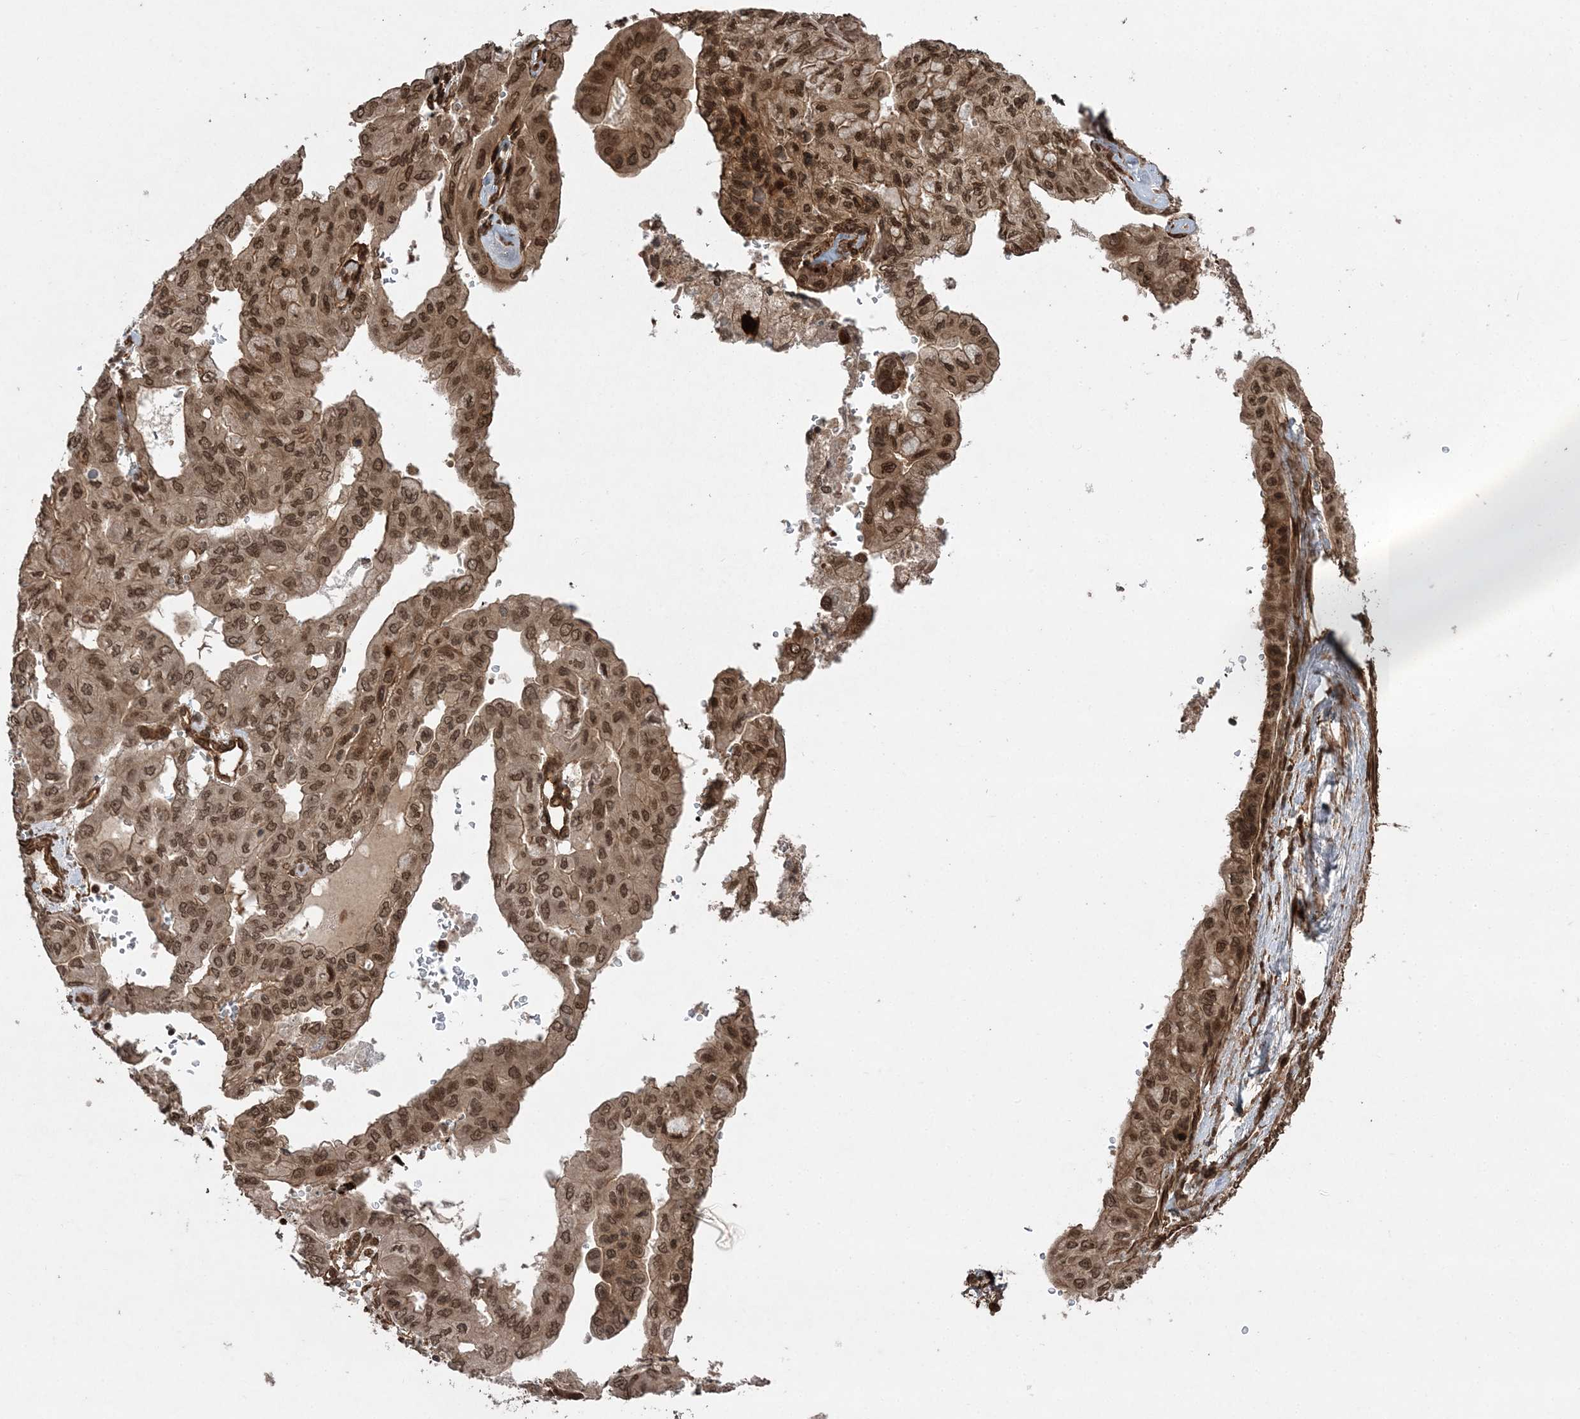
{"staining": {"intensity": "moderate", "quantity": ">75%", "location": "cytoplasmic/membranous,nuclear"}, "tissue": "pancreatic cancer", "cell_type": "Tumor cells", "image_type": "cancer", "snomed": [{"axis": "morphology", "description": "Adenocarcinoma, NOS"}, {"axis": "topography", "description": "Pancreas"}], "caption": "Moderate cytoplasmic/membranous and nuclear staining for a protein is identified in about >75% of tumor cells of pancreatic cancer (adenocarcinoma) using immunohistochemistry.", "gene": "ETAA1", "patient": {"sex": "male", "age": 51}}